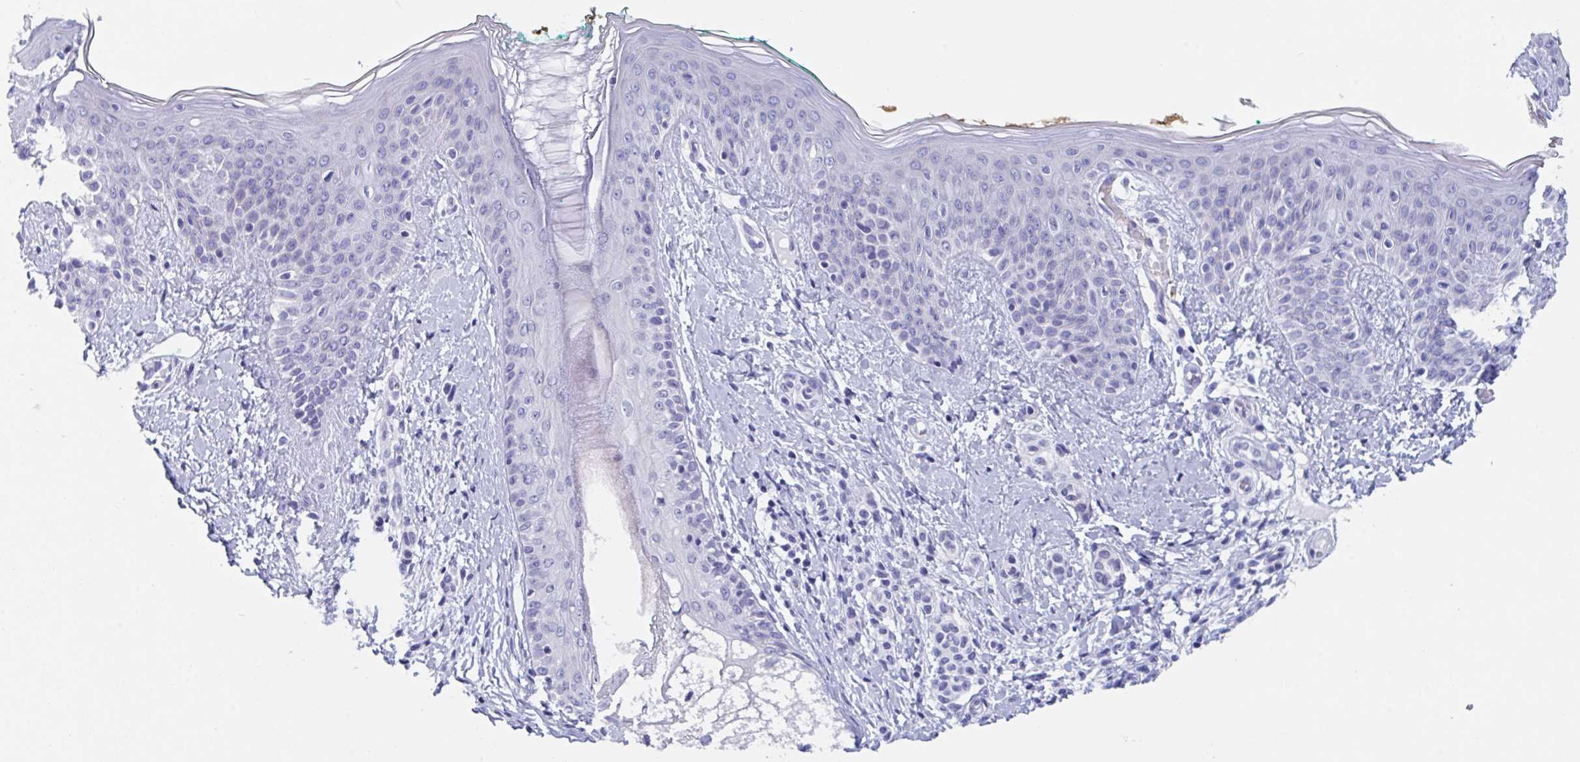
{"staining": {"intensity": "negative", "quantity": "none", "location": "none"}, "tissue": "skin", "cell_type": "Fibroblasts", "image_type": "normal", "snomed": [{"axis": "morphology", "description": "Normal tissue, NOS"}, {"axis": "topography", "description": "Skin"}], "caption": "IHC of unremarkable skin demonstrates no staining in fibroblasts. Nuclei are stained in blue.", "gene": "ZPBP", "patient": {"sex": "male", "age": 16}}